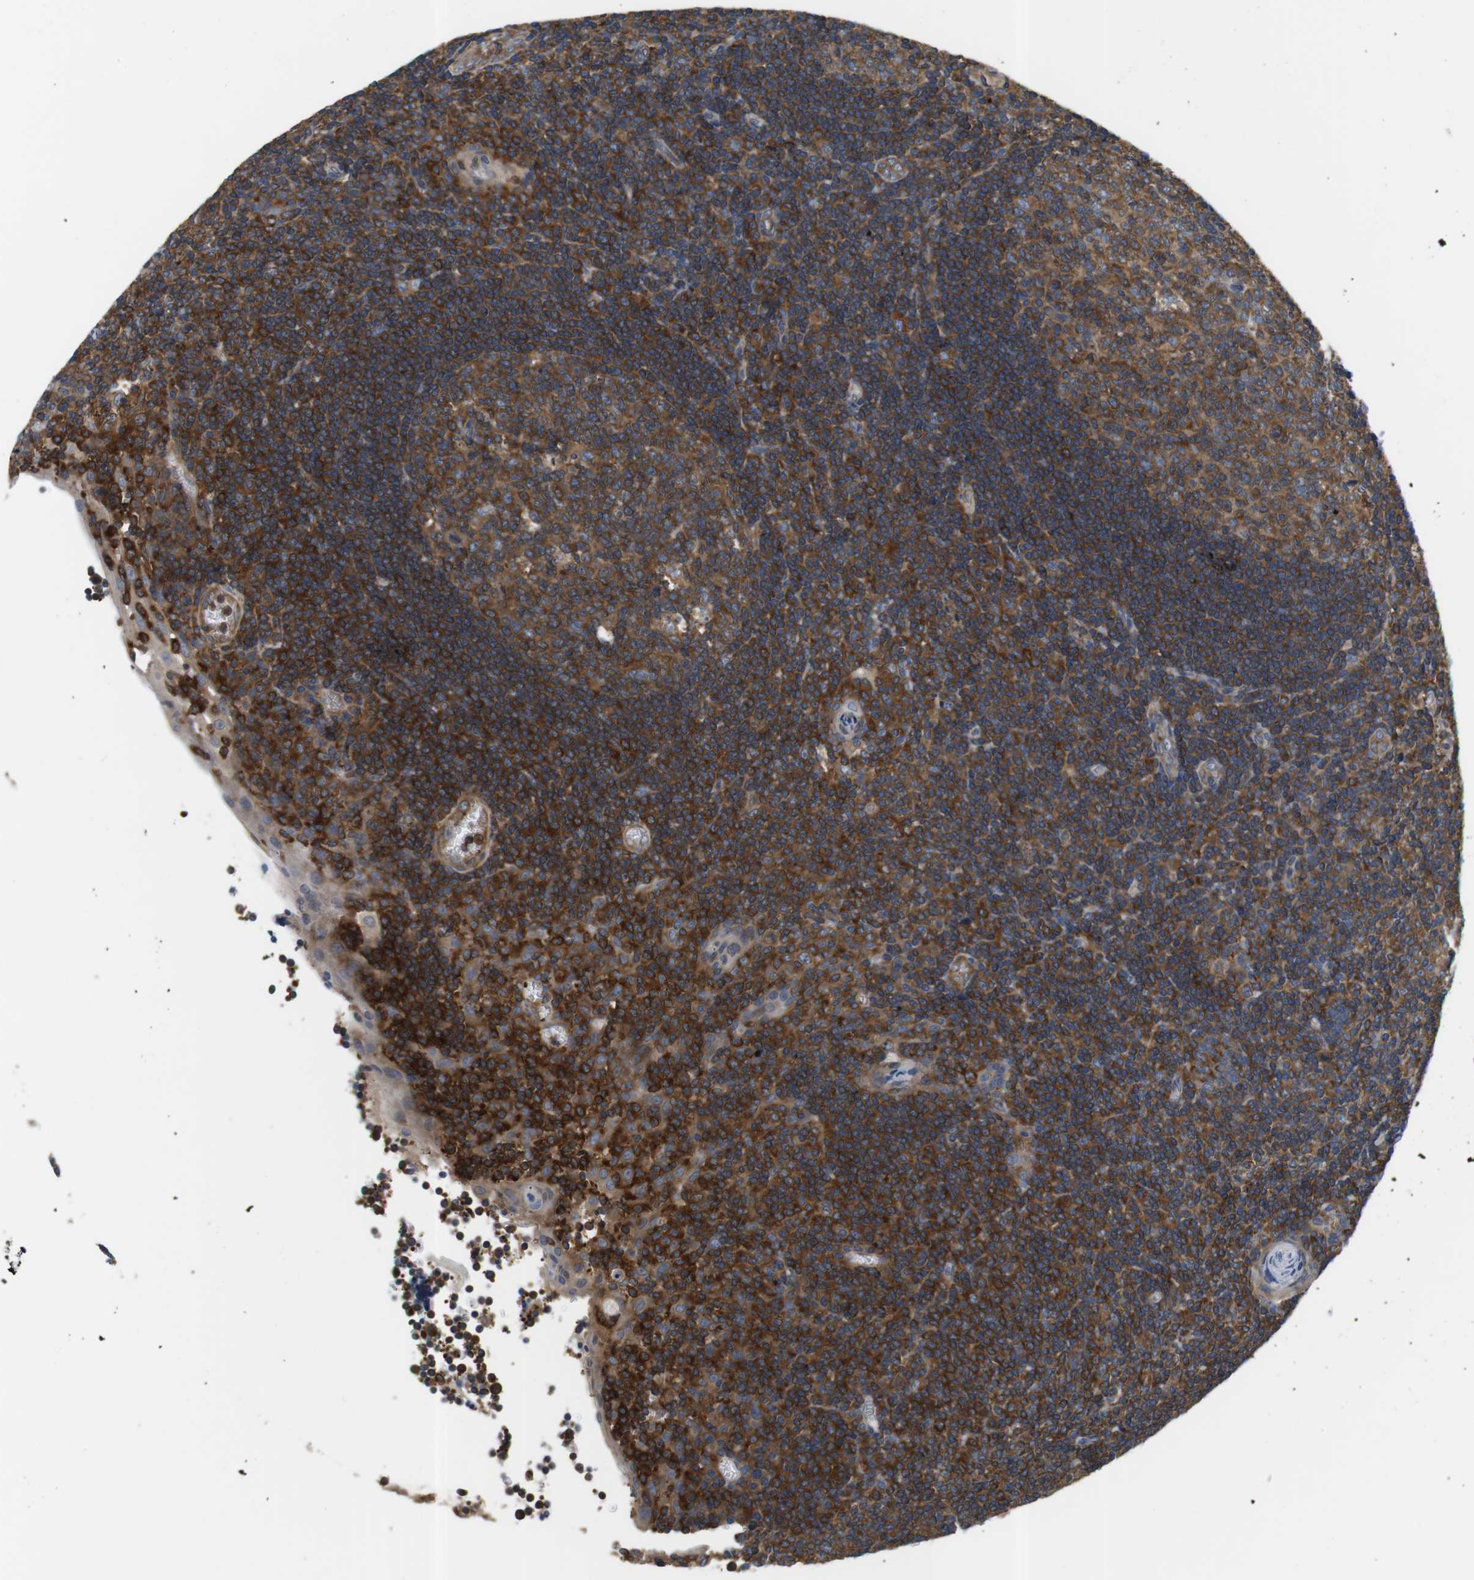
{"staining": {"intensity": "strong", "quantity": ">75%", "location": "cytoplasmic/membranous"}, "tissue": "tonsil", "cell_type": "Germinal center cells", "image_type": "normal", "snomed": [{"axis": "morphology", "description": "Normal tissue, NOS"}, {"axis": "topography", "description": "Tonsil"}], "caption": "About >75% of germinal center cells in benign human tonsil demonstrate strong cytoplasmic/membranous protein expression as visualized by brown immunohistochemical staining.", "gene": "HERPUD2", "patient": {"sex": "male", "age": 37}}